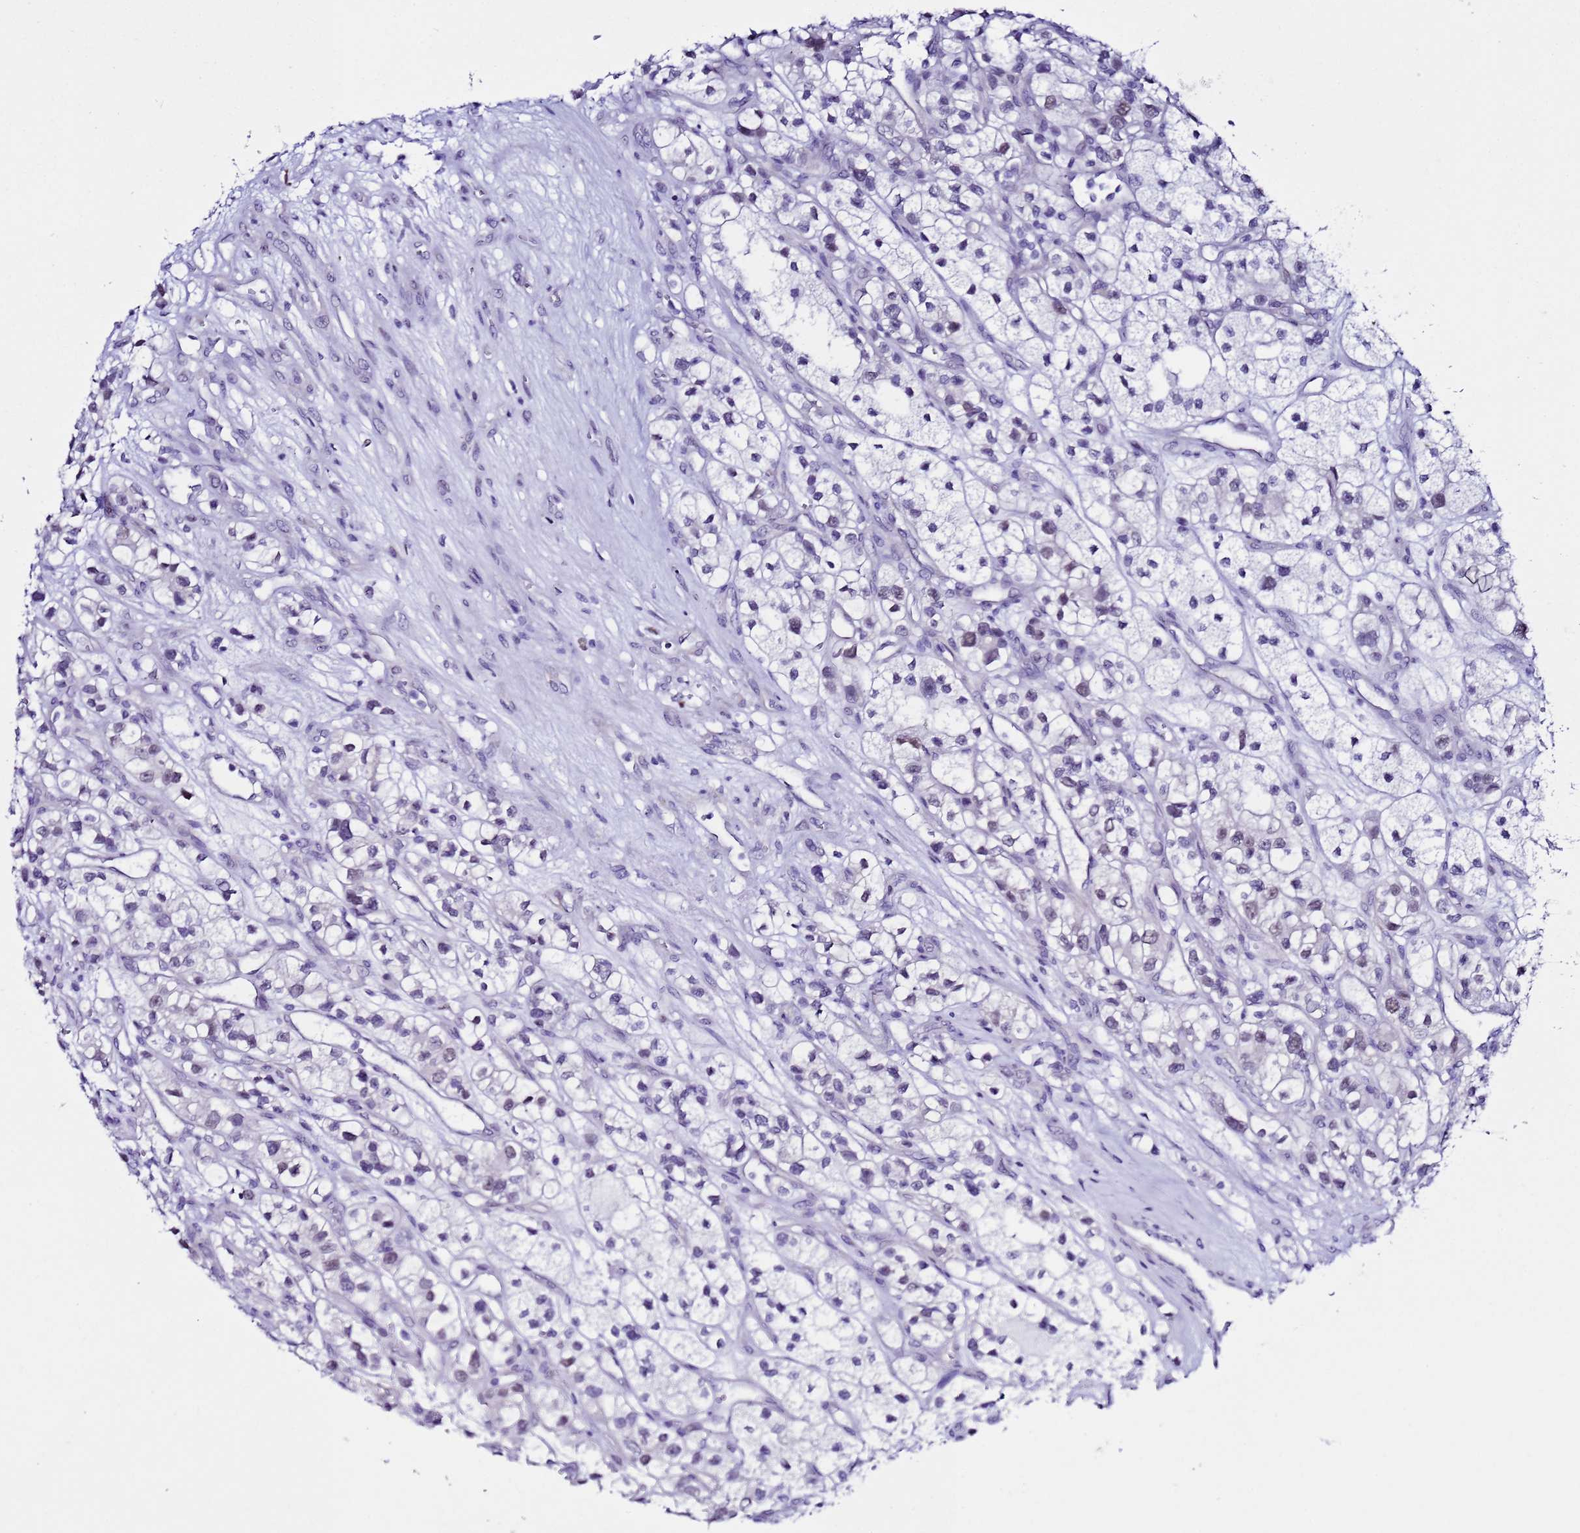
{"staining": {"intensity": "weak", "quantity": "<25%", "location": "nuclear"}, "tissue": "renal cancer", "cell_type": "Tumor cells", "image_type": "cancer", "snomed": [{"axis": "morphology", "description": "Adenocarcinoma, NOS"}, {"axis": "topography", "description": "Kidney"}], "caption": "A high-resolution histopathology image shows immunohistochemistry (IHC) staining of adenocarcinoma (renal), which shows no significant expression in tumor cells.", "gene": "BCL7A", "patient": {"sex": "female", "age": 57}}